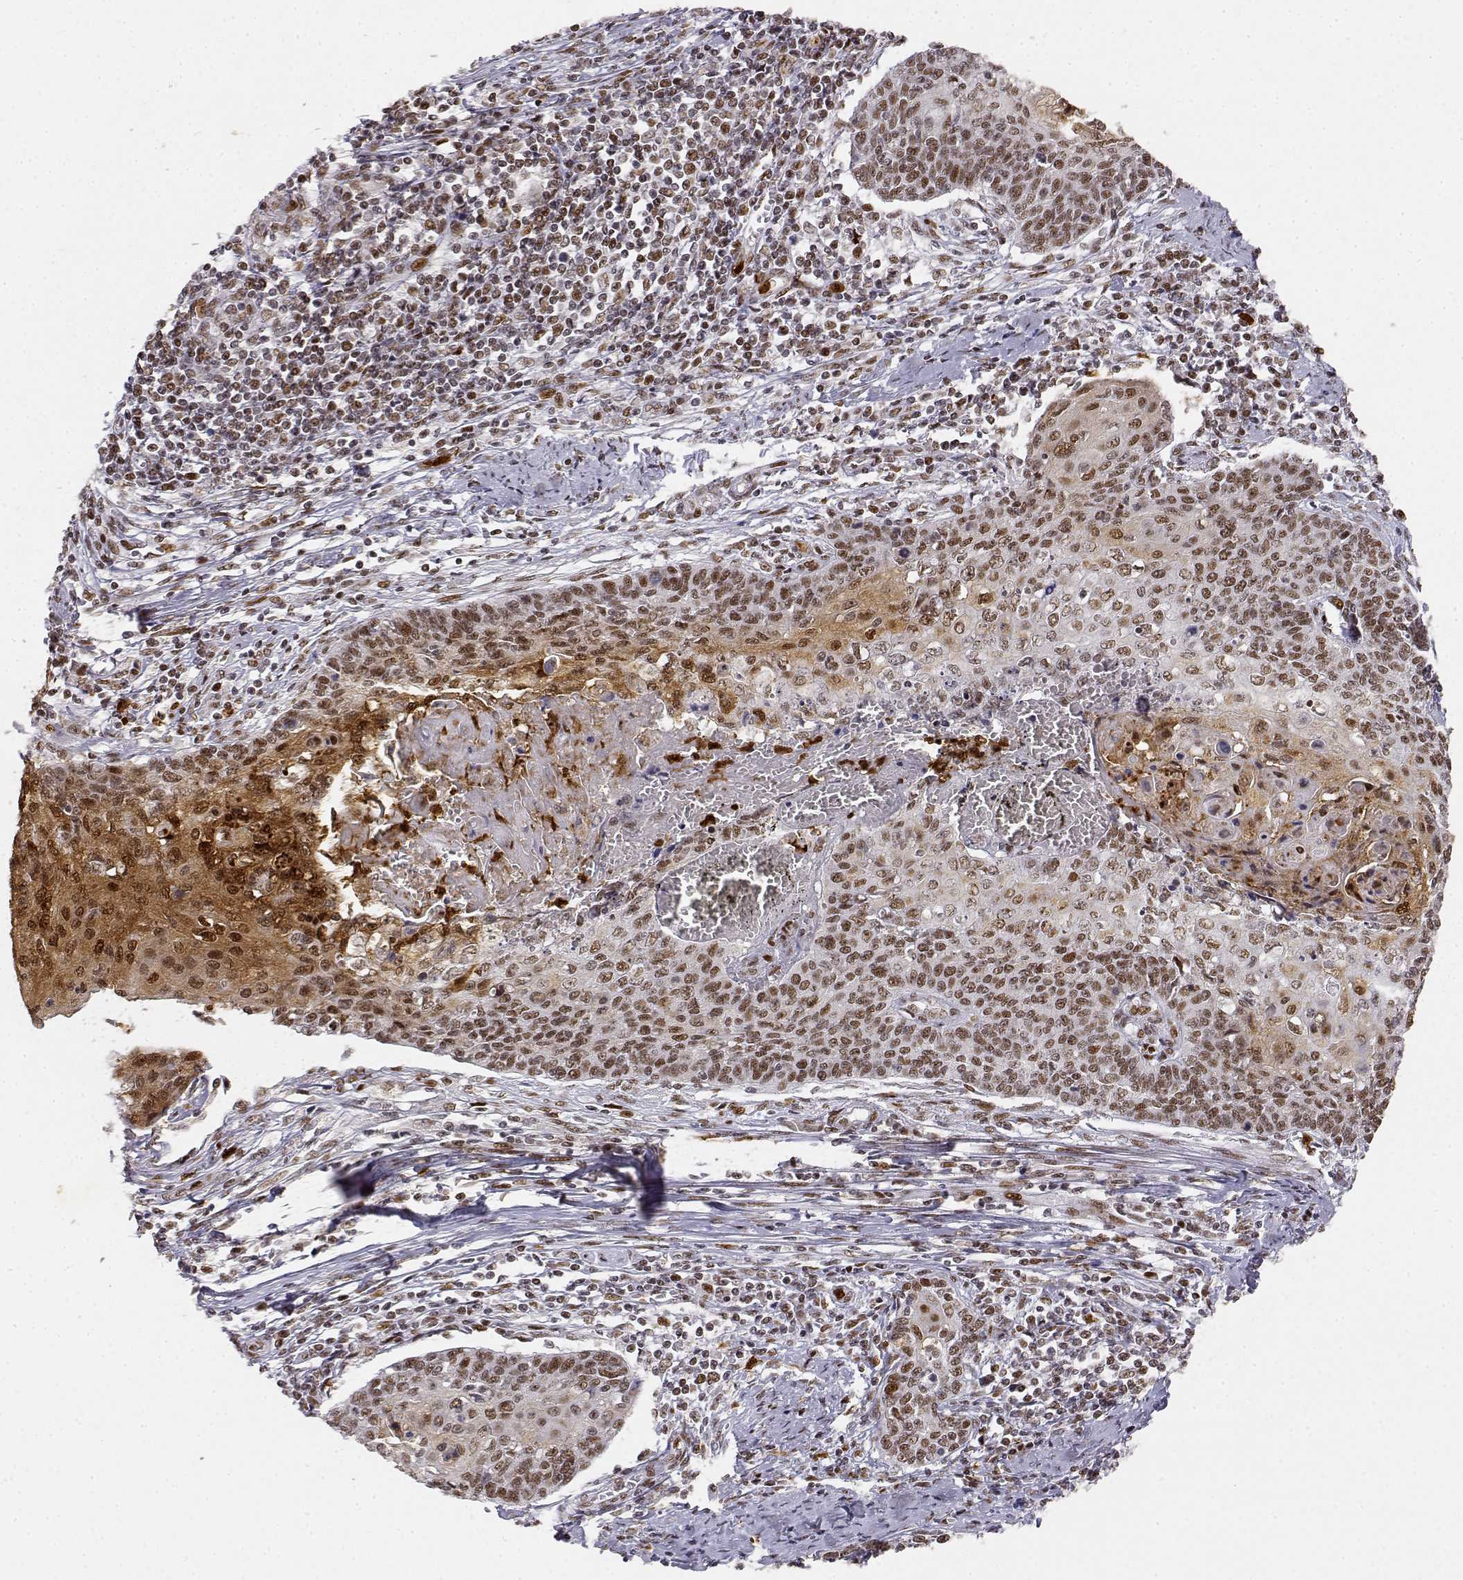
{"staining": {"intensity": "moderate", "quantity": ">75%", "location": "nuclear"}, "tissue": "cervical cancer", "cell_type": "Tumor cells", "image_type": "cancer", "snomed": [{"axis": "morphology", "description": "Squamous cell carcinoma, NOS"}, {"axis": "topography", "description": "Cervix"}], "caption": "Moderate nuclear expression is appreciated in approximately >75% of tumor cells in cervical cancer (squamous cell carcinoma).", "gene": "RSF1", "patient": {"sex": "female", "age": 39}}